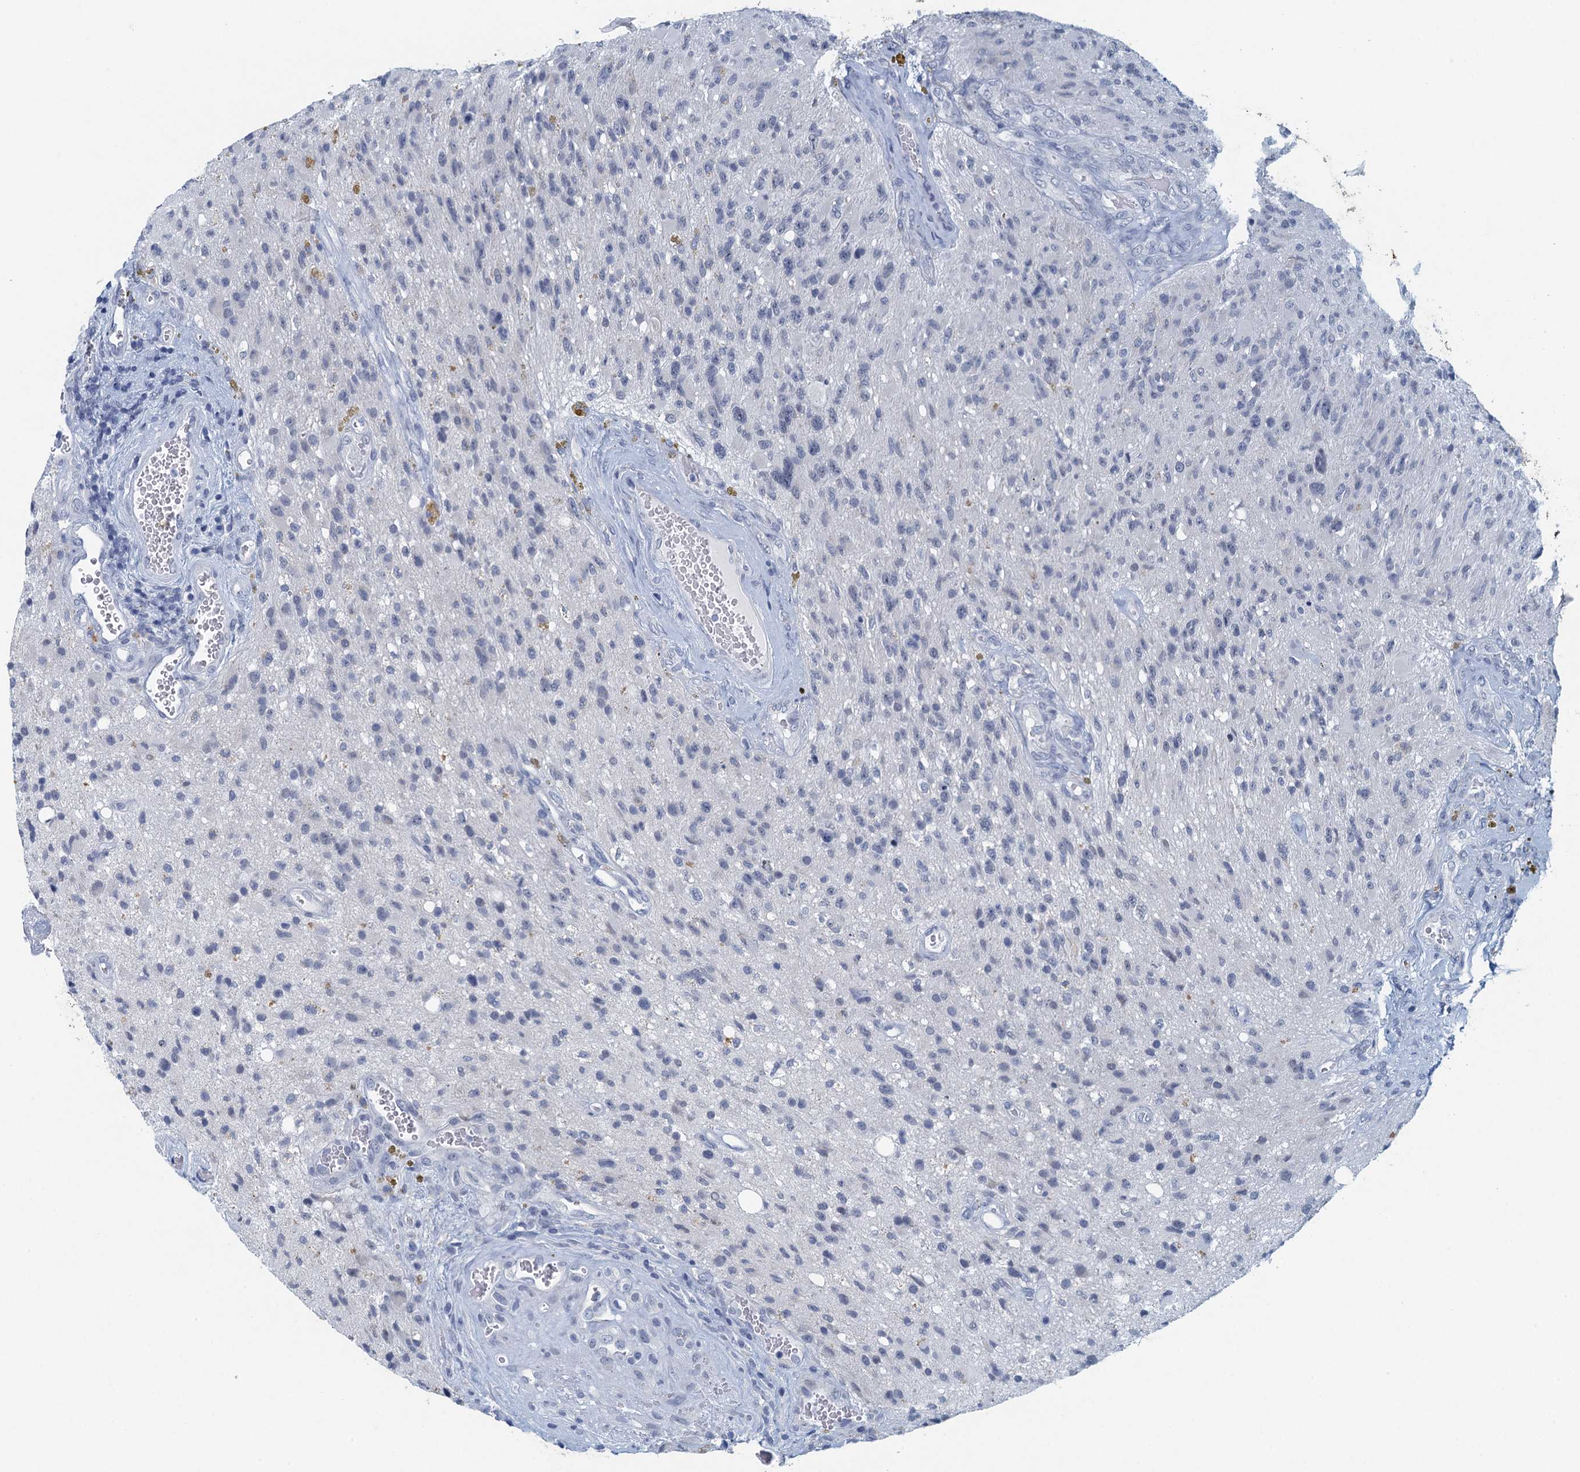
{"staining": {"intensity": "negative", "quantity": "none", "location": "none"}, "tissue": "glioma", "cell_type": "Tumor cells", "image_type": "cancer", "snomed": [{"axis": "morphology", "description": "Glioma, malignant, High grade"}, {"axis": "topography", "description": "Brain"}], "caption": "The immunohistochemistry histopathology image has no significant expression in tumor cells of glioma tissue. The staining is performed using DAB (3,3'-diaminobenzidine) brown chromogen with nuclei counter-stained in using hematoxylin.", "gene": "ENSG00000131152", "patient": {"sex": "male", "age": 69}}